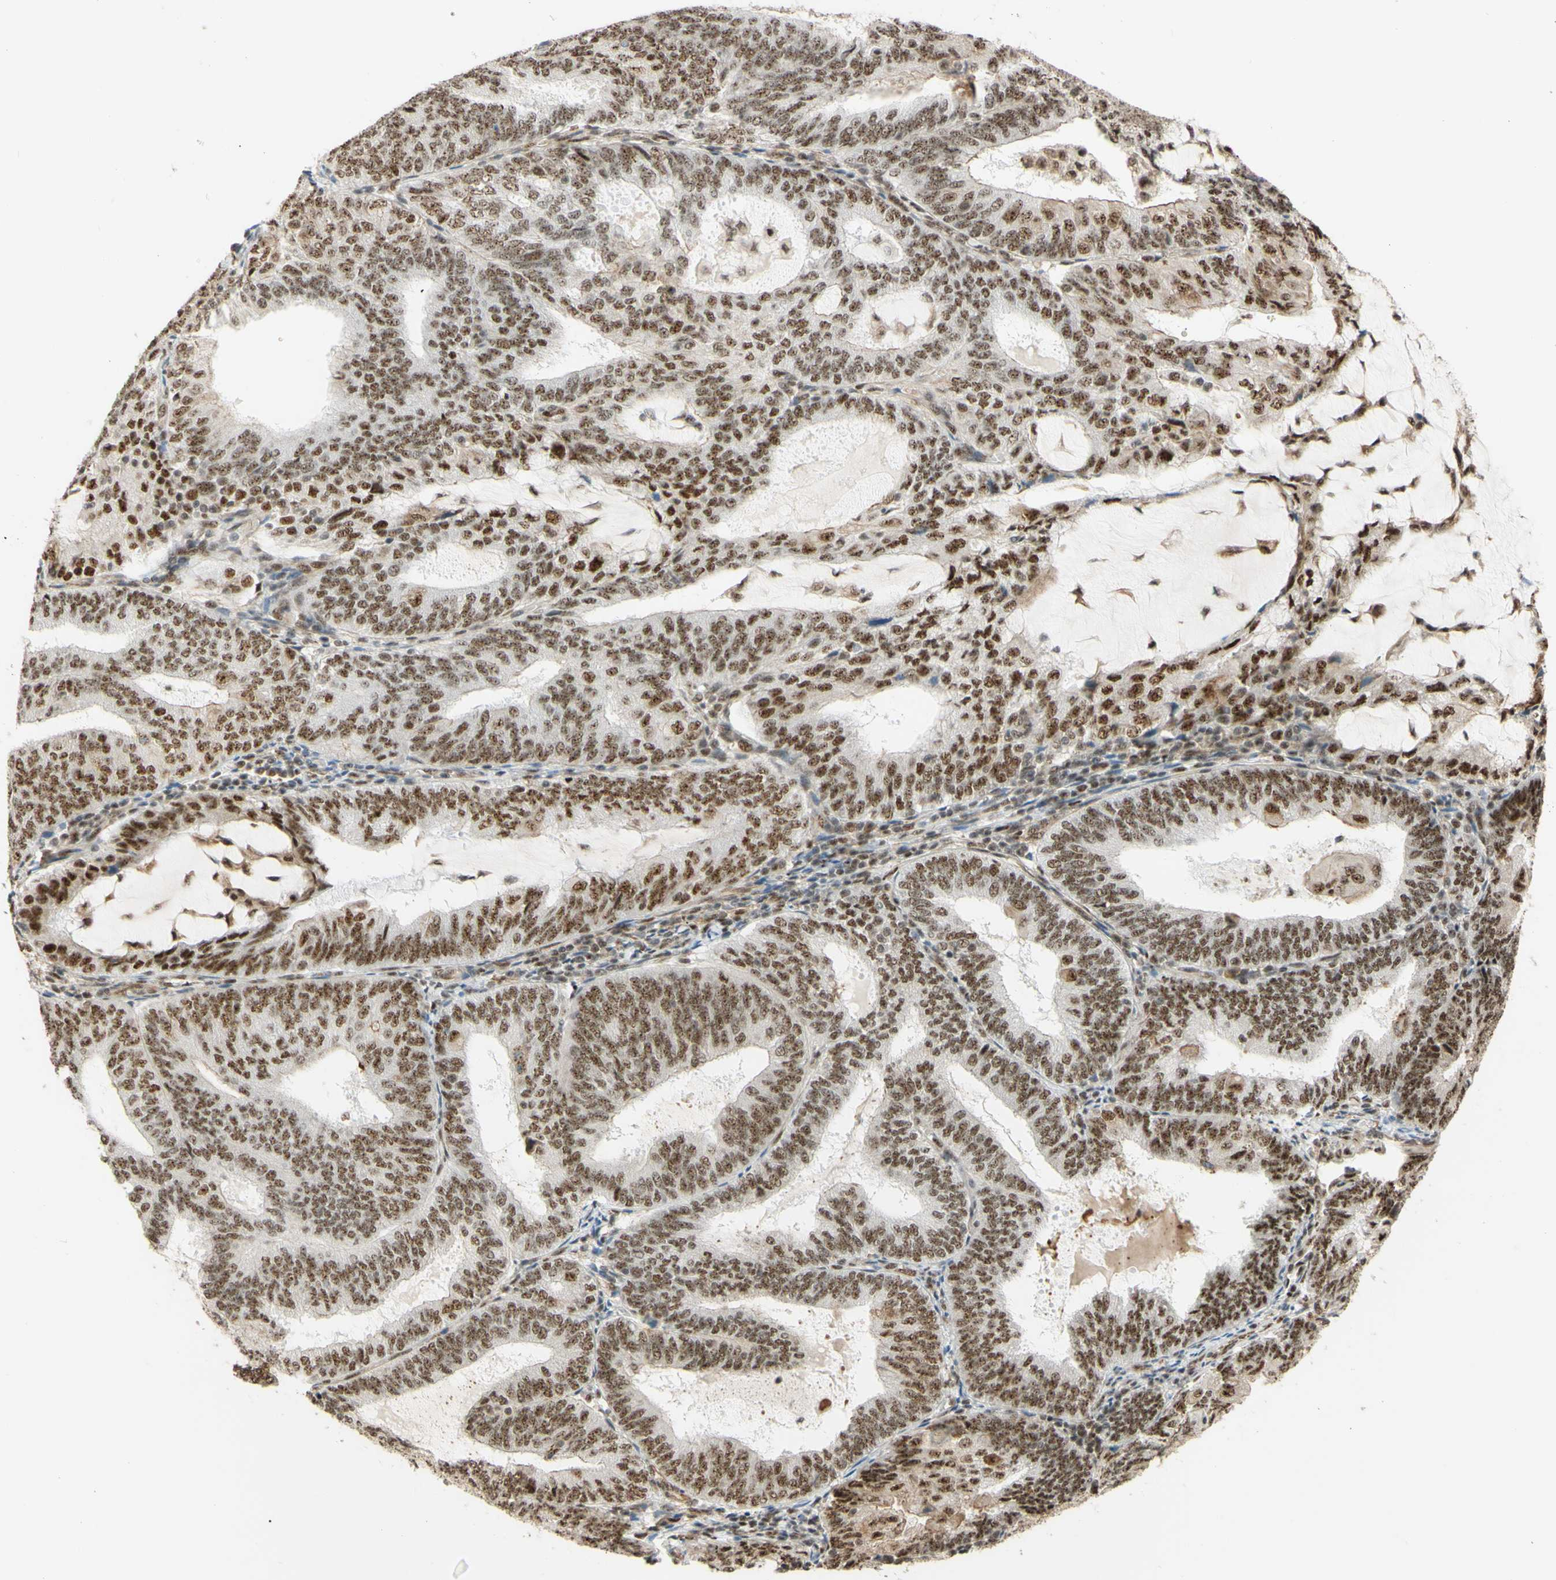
{"staining": {"intensity": "moderate", "quantity": ">75%", "location": "nuclear"}, "tissue": "endometrial cancer", "cell_type": "Tumor cells", "image_type": "cancer", "snomed": [{"axis": "morphology", "description": "Adenocarcinoma, NOS"}, {"axis": "topography", "description": "Endometrium"}], "caption": "Human endometrial adenocarcinoma stained with a brown dye demonstrates moderate nuclear positive expression in about >75% of tumor cells.", "gene": "SAP18", "patient": {"sex": "female", "age": 81}}